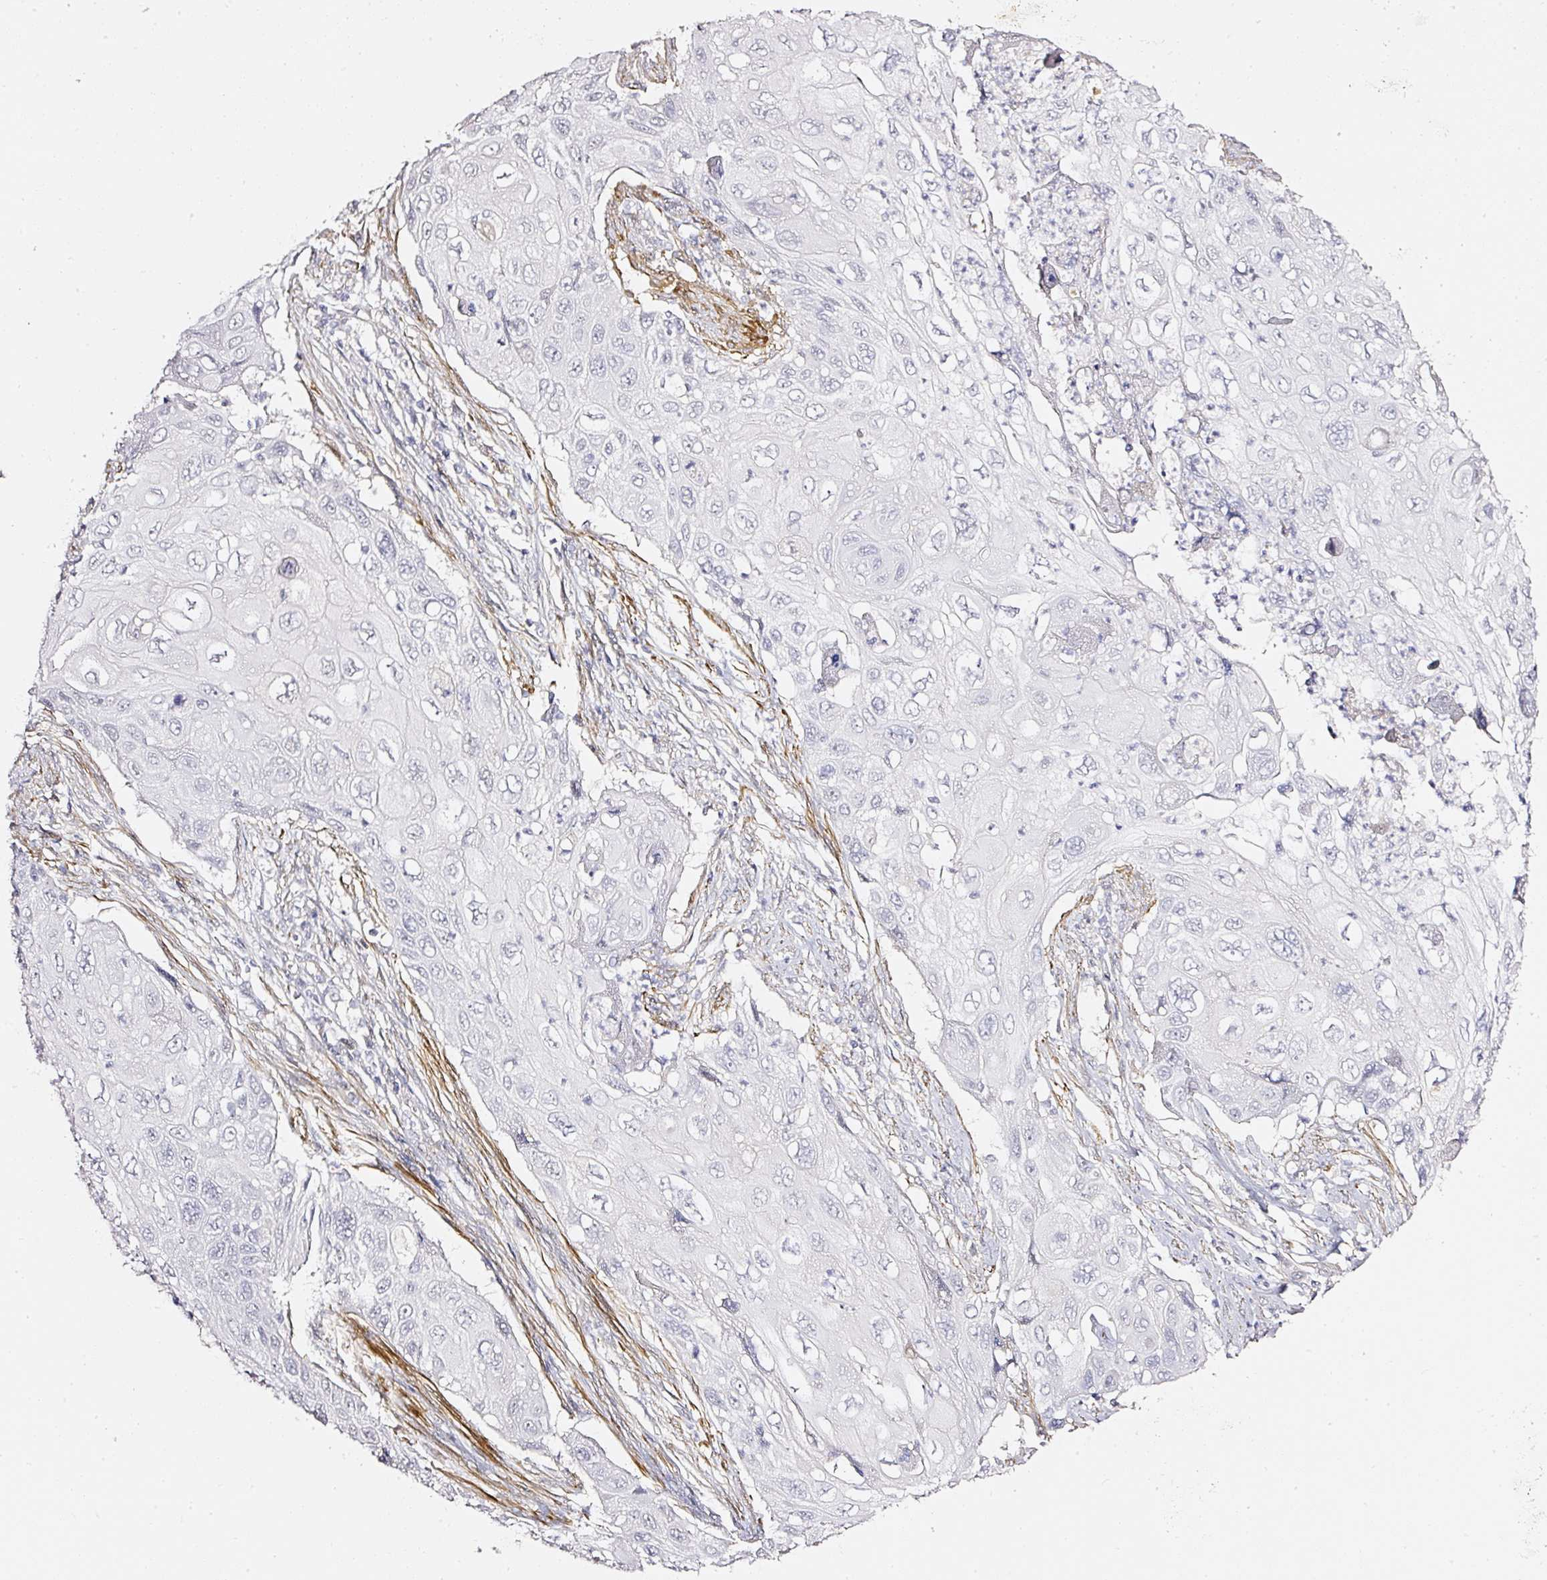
{"staining": {"intensity": "negative", "quantity": "none", "location": "none"}, "tissue": "cervical cancer", "cell_type": "Tumor cells", "image_type": "cancer", "snomed": [{"axis": "morphology", "description": "Squamous cell carcinoma, NOS"}, {"axis": "topography", "description": "Cervix"}], "caption": "Immunohistochemistry of squamous cell carcinoma (cervical) shows no staining in tumor cells. The staining is performed using DAB (3,3'-diaminobenzidine) brown chromogen with nuclei counter-stained in using hematoxylin.", "gene": "TOGARAM1", "patient": {"sex": "female", "age": 70}}